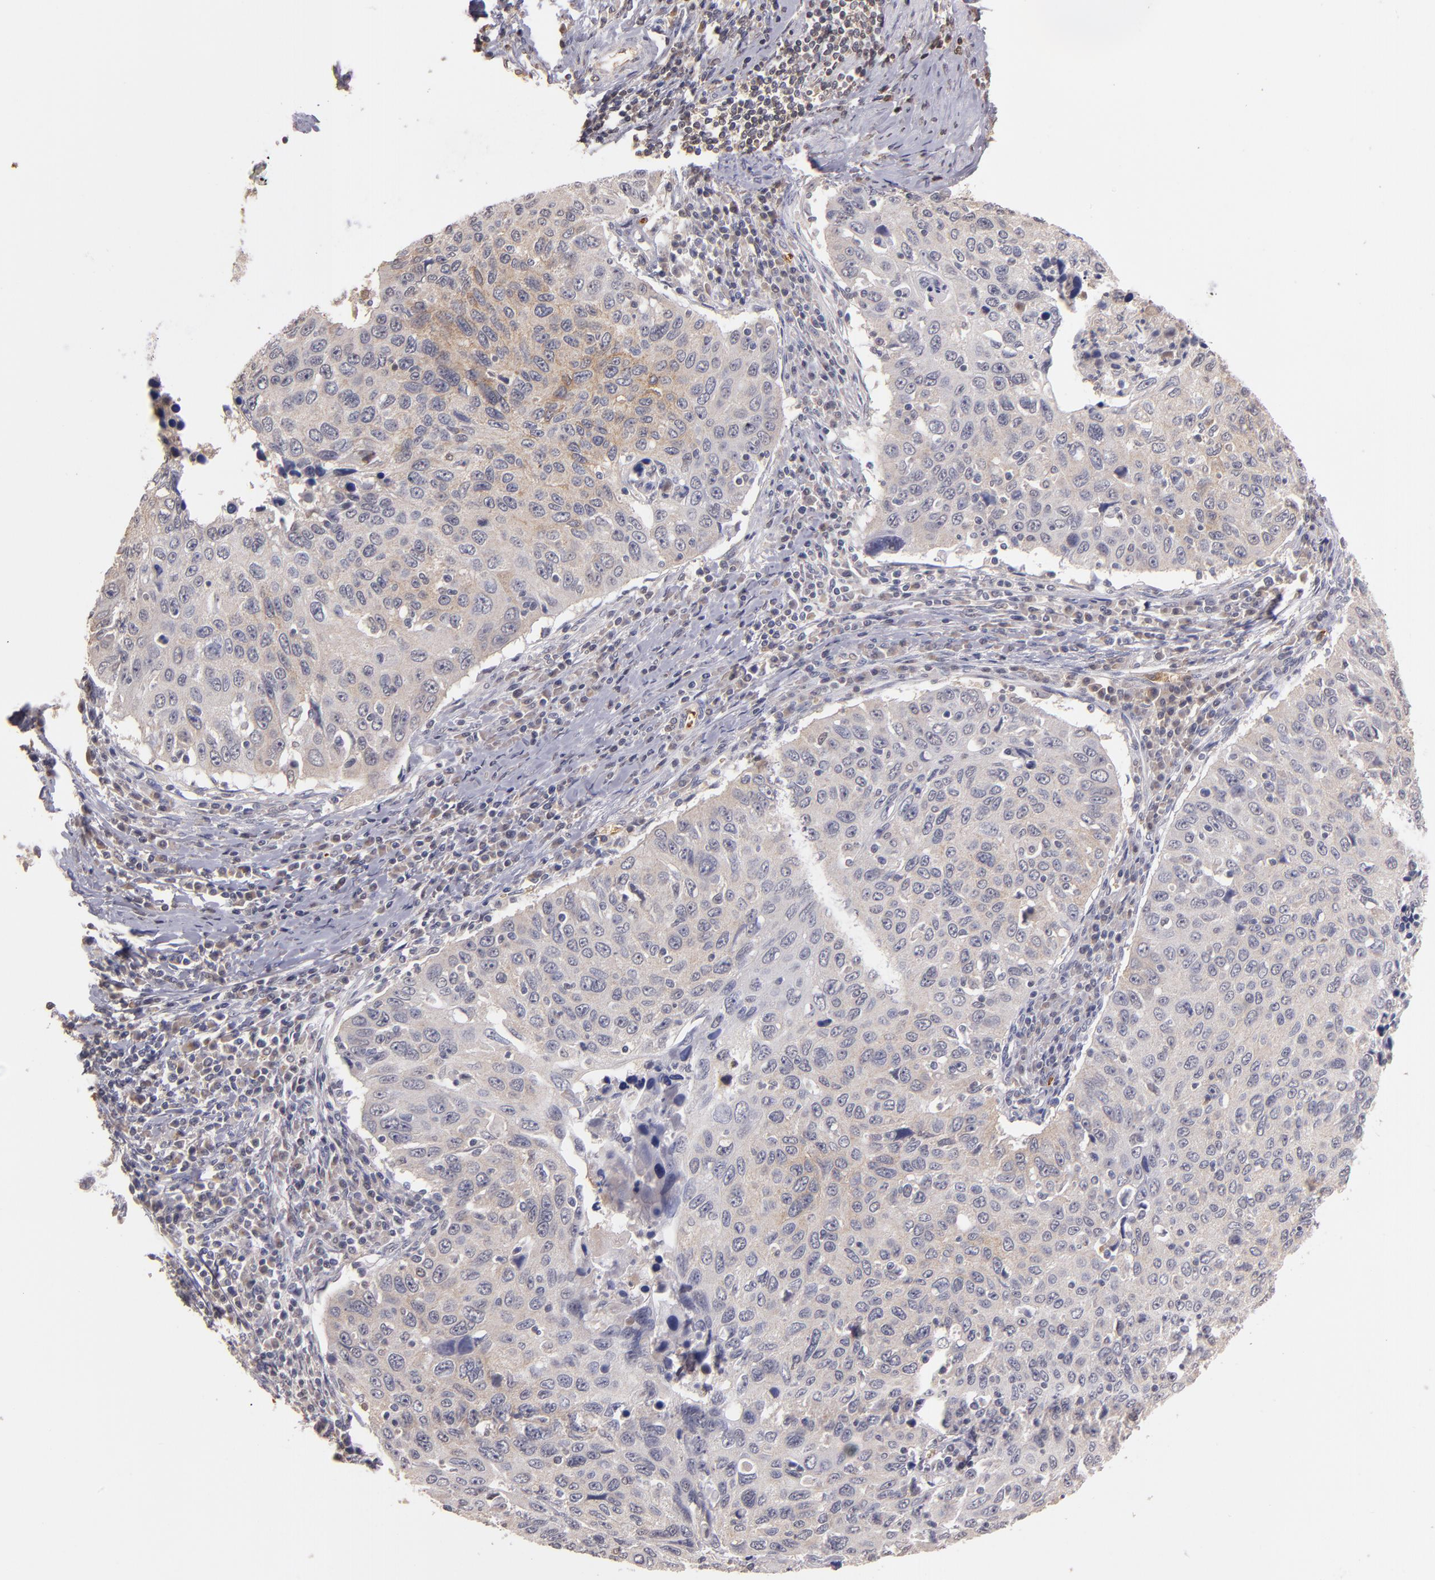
{"staining": {"intensity": "weak", "quantity": ">75%", "location": "cytoplasmic/membranous"}, "tissue": "cervical cancer", "cell_type": "Tumor cells", "image_type": "cancer", "snomed": [{"axis": "morphology", "description": "Squamous cell carcinoma, NOS"}, {"axis": "topography", "description": "Cervix"}], "caption": "A micrograph of human cervical cancer (squamous cell carcinoma) stained for a protein displays weak cytoplasmic/membranous brown staining in tumor cells. Immunohistochemistry (ihc) stains the protein in brown and the nuclei are stained blue.", "gene": "SERPINC1", "patient": {"sex": "female", "age": 53}}